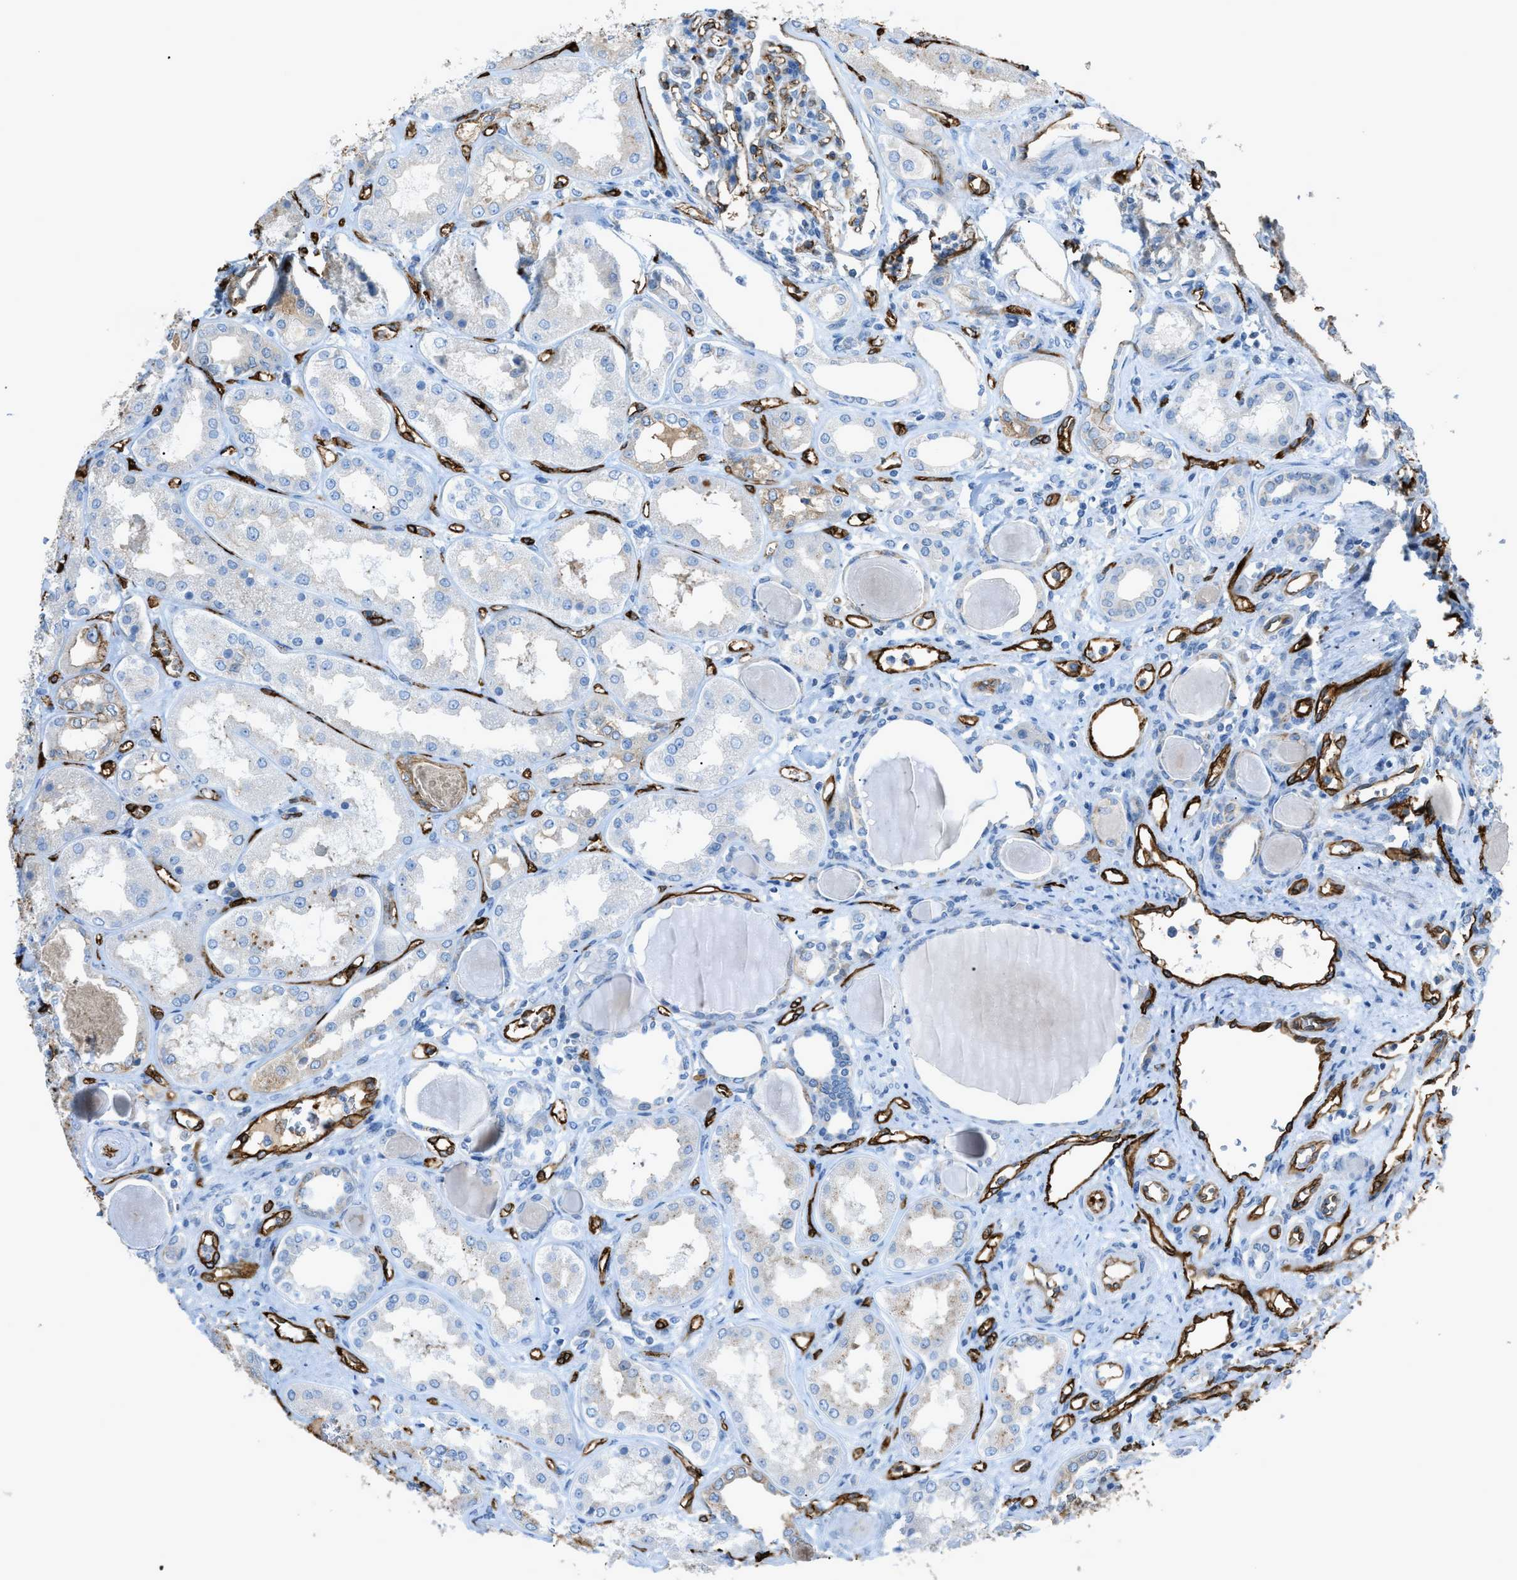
{"staining": {"intensity": "moderate", "quantity": "<25%", "location": "cytoplasmic/membranous"}, "tissue": "kidney", "cell_type": "Cells in glomeruli", "image_type": "normal", "snomed": [{"axis": "morphology", "description": "Normal tissue, NOS"}, {"axis": "topography", "description": "Kidney"}], "caption": "This is a photomicrograph of IHC staining of benign kidney, which shows moderate positivity in the cytoplasmic/membranous of cells in glomeruli.", "gene": "SLC22A15", "patient": {"sex": "female", "age": 56}}